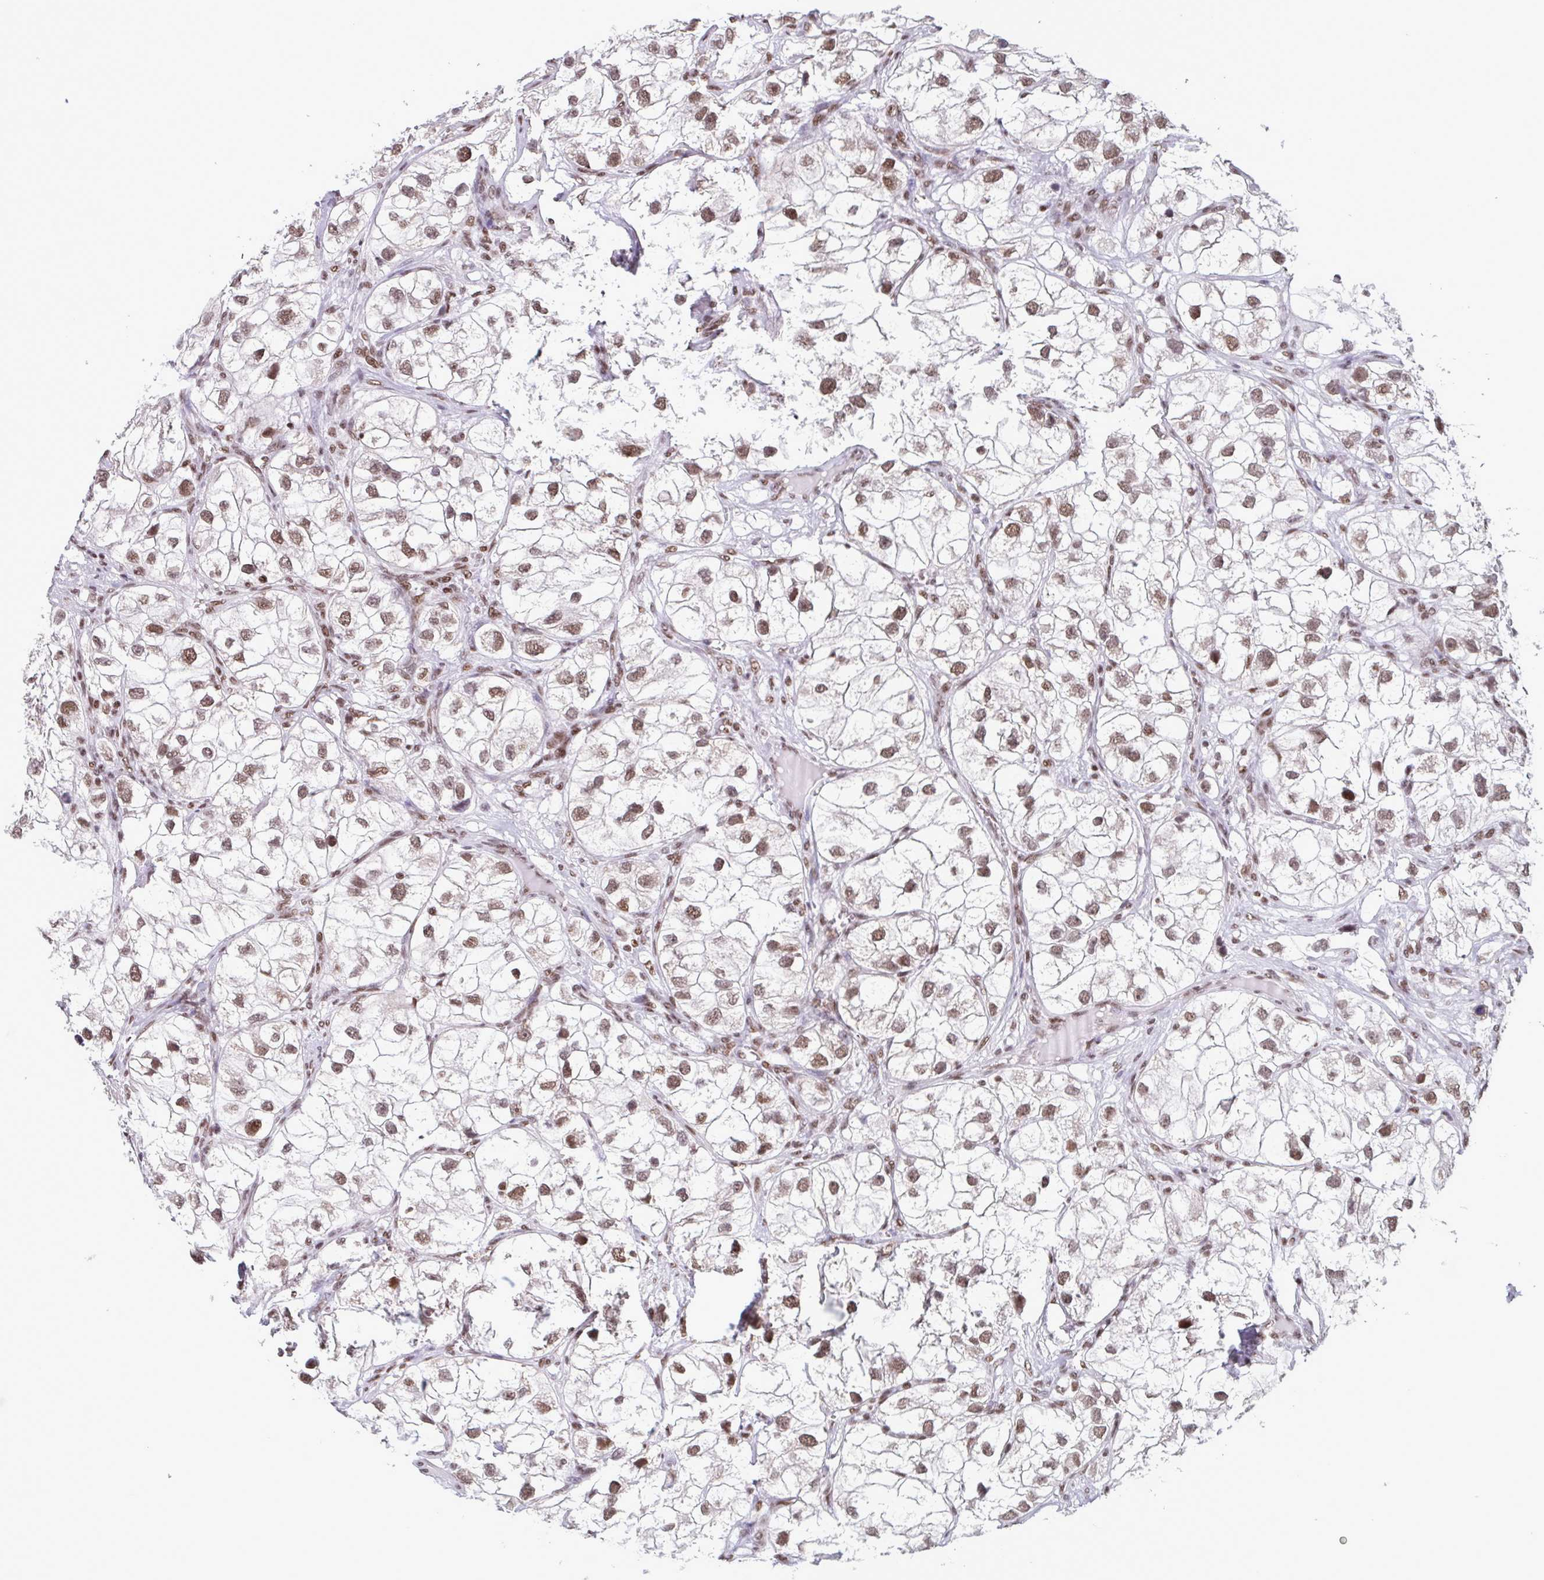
{"staining": {"intensity": "moderate", "quantity": ">75%", "location": "nuclear"}, "tissue": "renal cancer", "cell_type": "Tumor cells", "image_type": "cancer", "snomed": [{"axis": "morphology", "description": "Adenocarcinoma, NOS"}, {"axis": "topography", "description": "Kidney"}], "caption": "Human renal adenocarcinoma stained with a brown dye shows moderate nuclear positive expression in about >75% of tumor cells.", "gene": "TIMM21", "patient": {"sex": "male", "age": 59}}